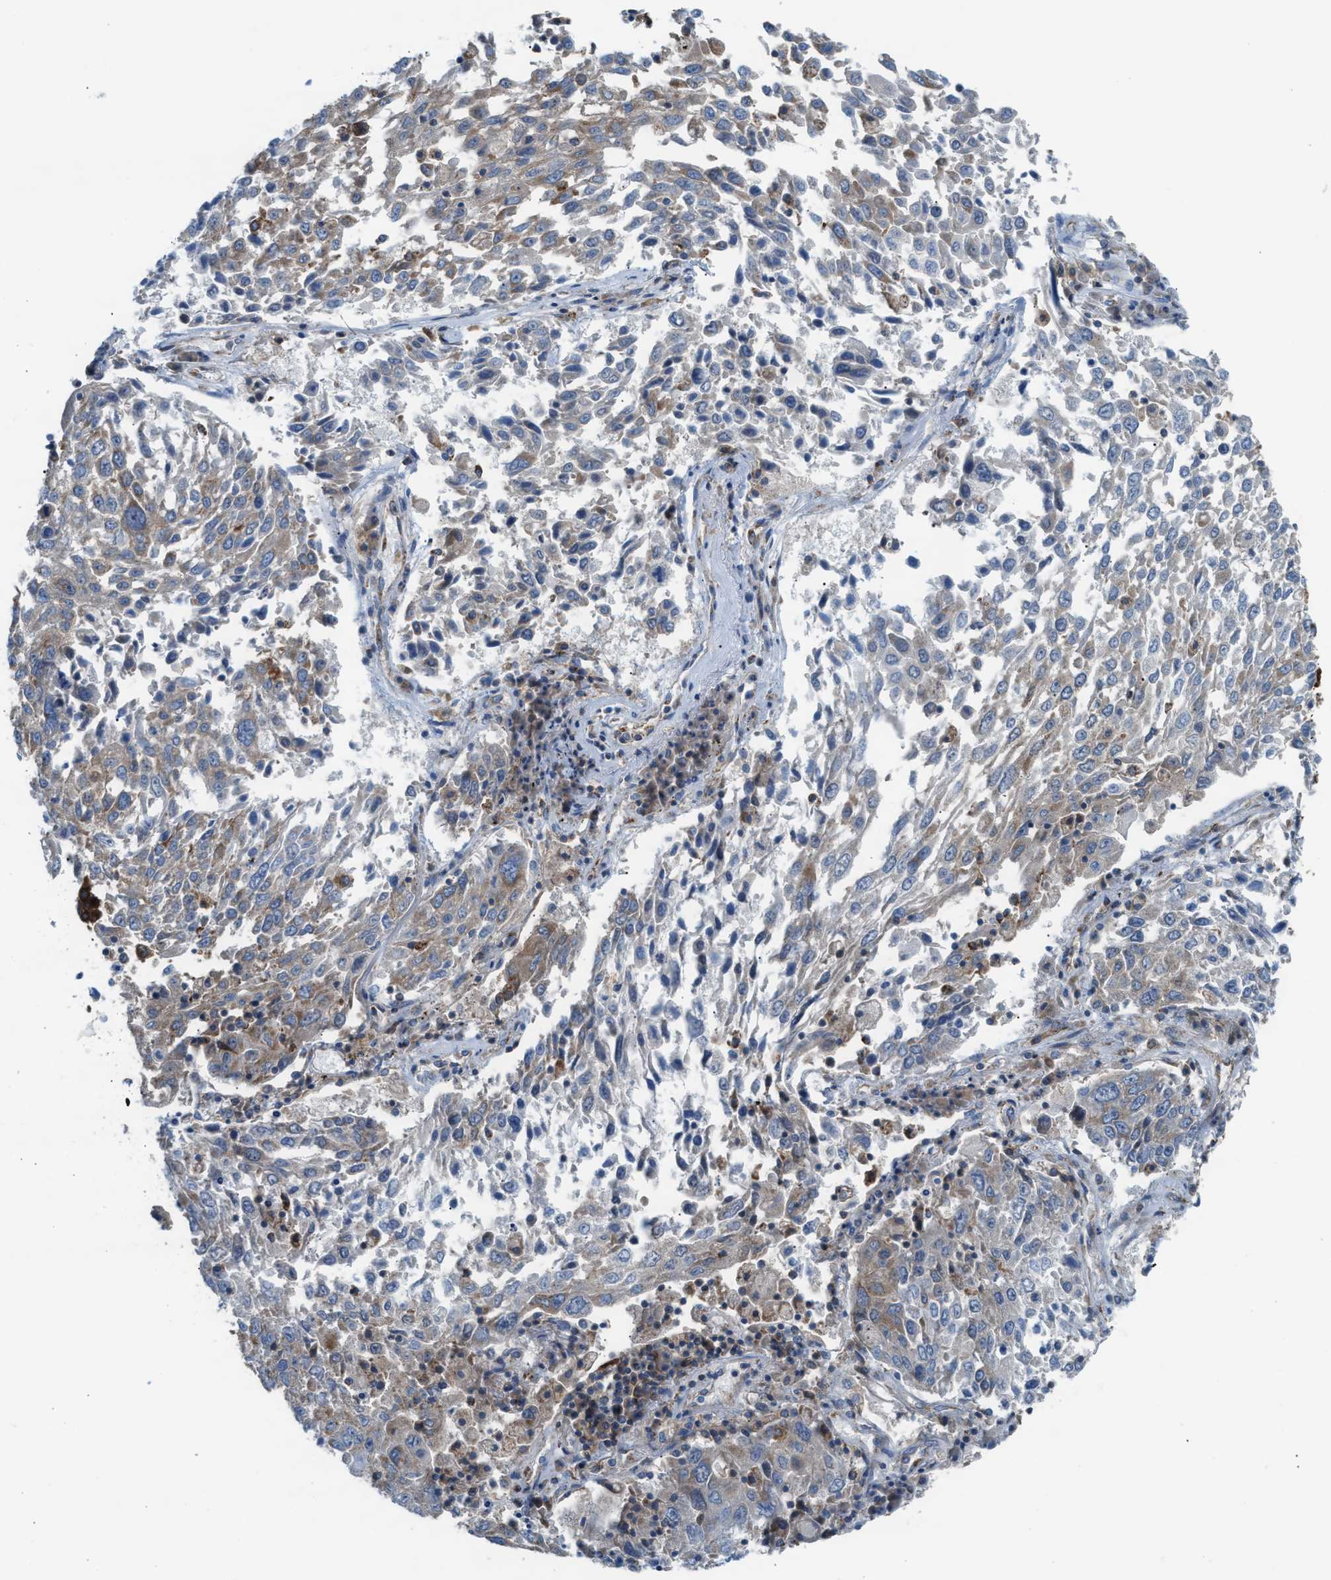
{"staining": {"intensity": "weak", "quantity": "25%-75%", "location": "cytoplasmic/membranous"}, "tissue": "lung cancer", "cell_type": "Tumor cells", "image_type": "cancer", "snomed": [{"axis": "morphology", "description": "Squamous cell carcinoma, NOS"}, {"axis": "topography", "description": "Lung"}], "caption": "A histopathology image of lung cancer (squamous cell carcinoma) stained for a protein displays weak cytoplasmic/membranous brown staining in tumor cells.", "gene": "TBC1D15", "patient": {"sex": "male", "age": 65}}